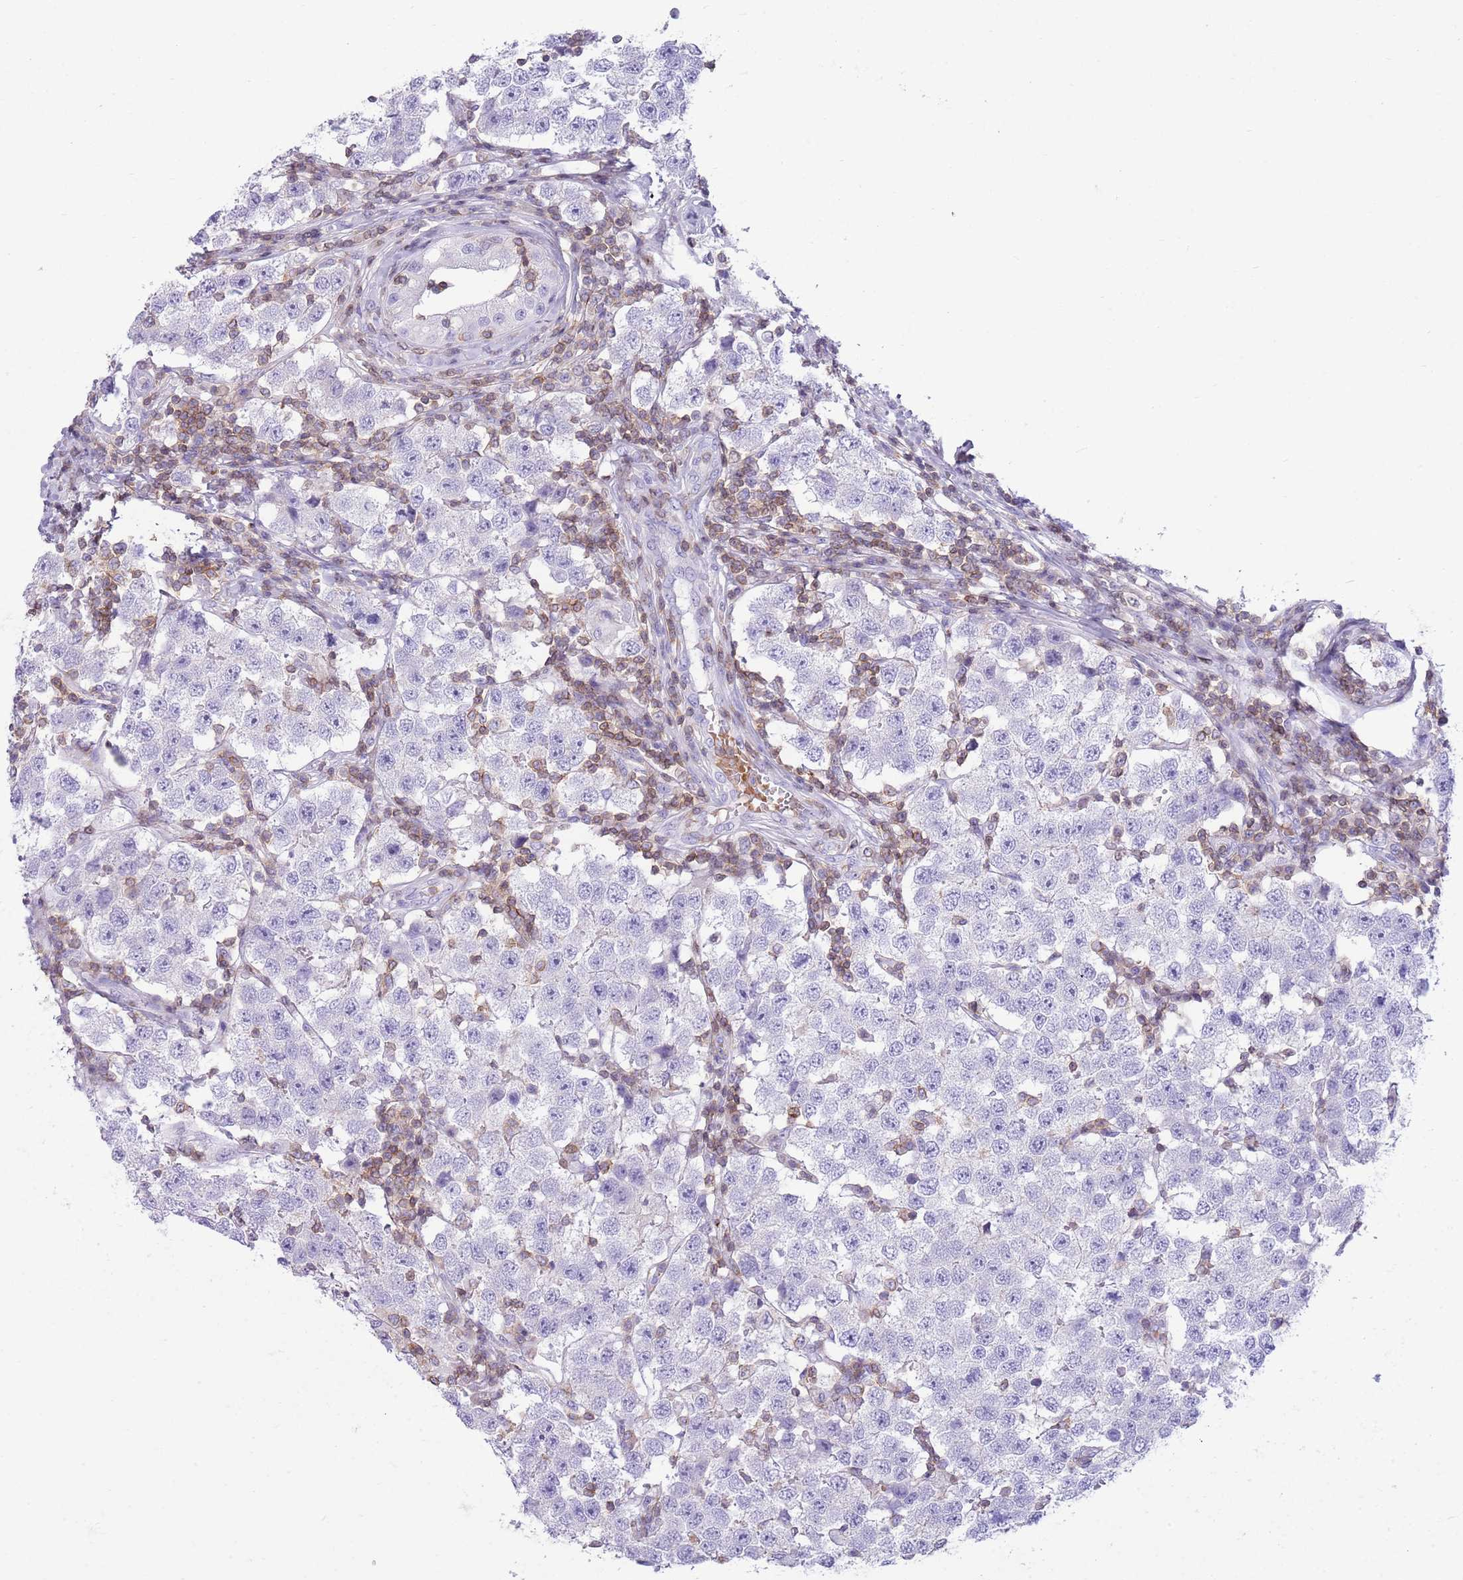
{"staining": {"intensity": "negative", "quantity": "none", "location": "none"}, "tissue": "testis cancer", "cell_type": "Tumor cells", "image_type": "cancer", "snomed": [{"axis": "morphology", "description": "Seminoma, NOS"}, {"axis": "topography", "description": "Testis"}], "caption": "Immunohistochemical staining of testis cancer (seminoma) reveals no significant staining in tumor cells. Brightfield microscopy of immunohistochemistry stained with DAB (3,3'-diaminobenzidine) (brown) and hematoxylin (blue), captured at high magnification.", "gene": "OR4Q3", "patient": {"sex": "male", "age": 34}}